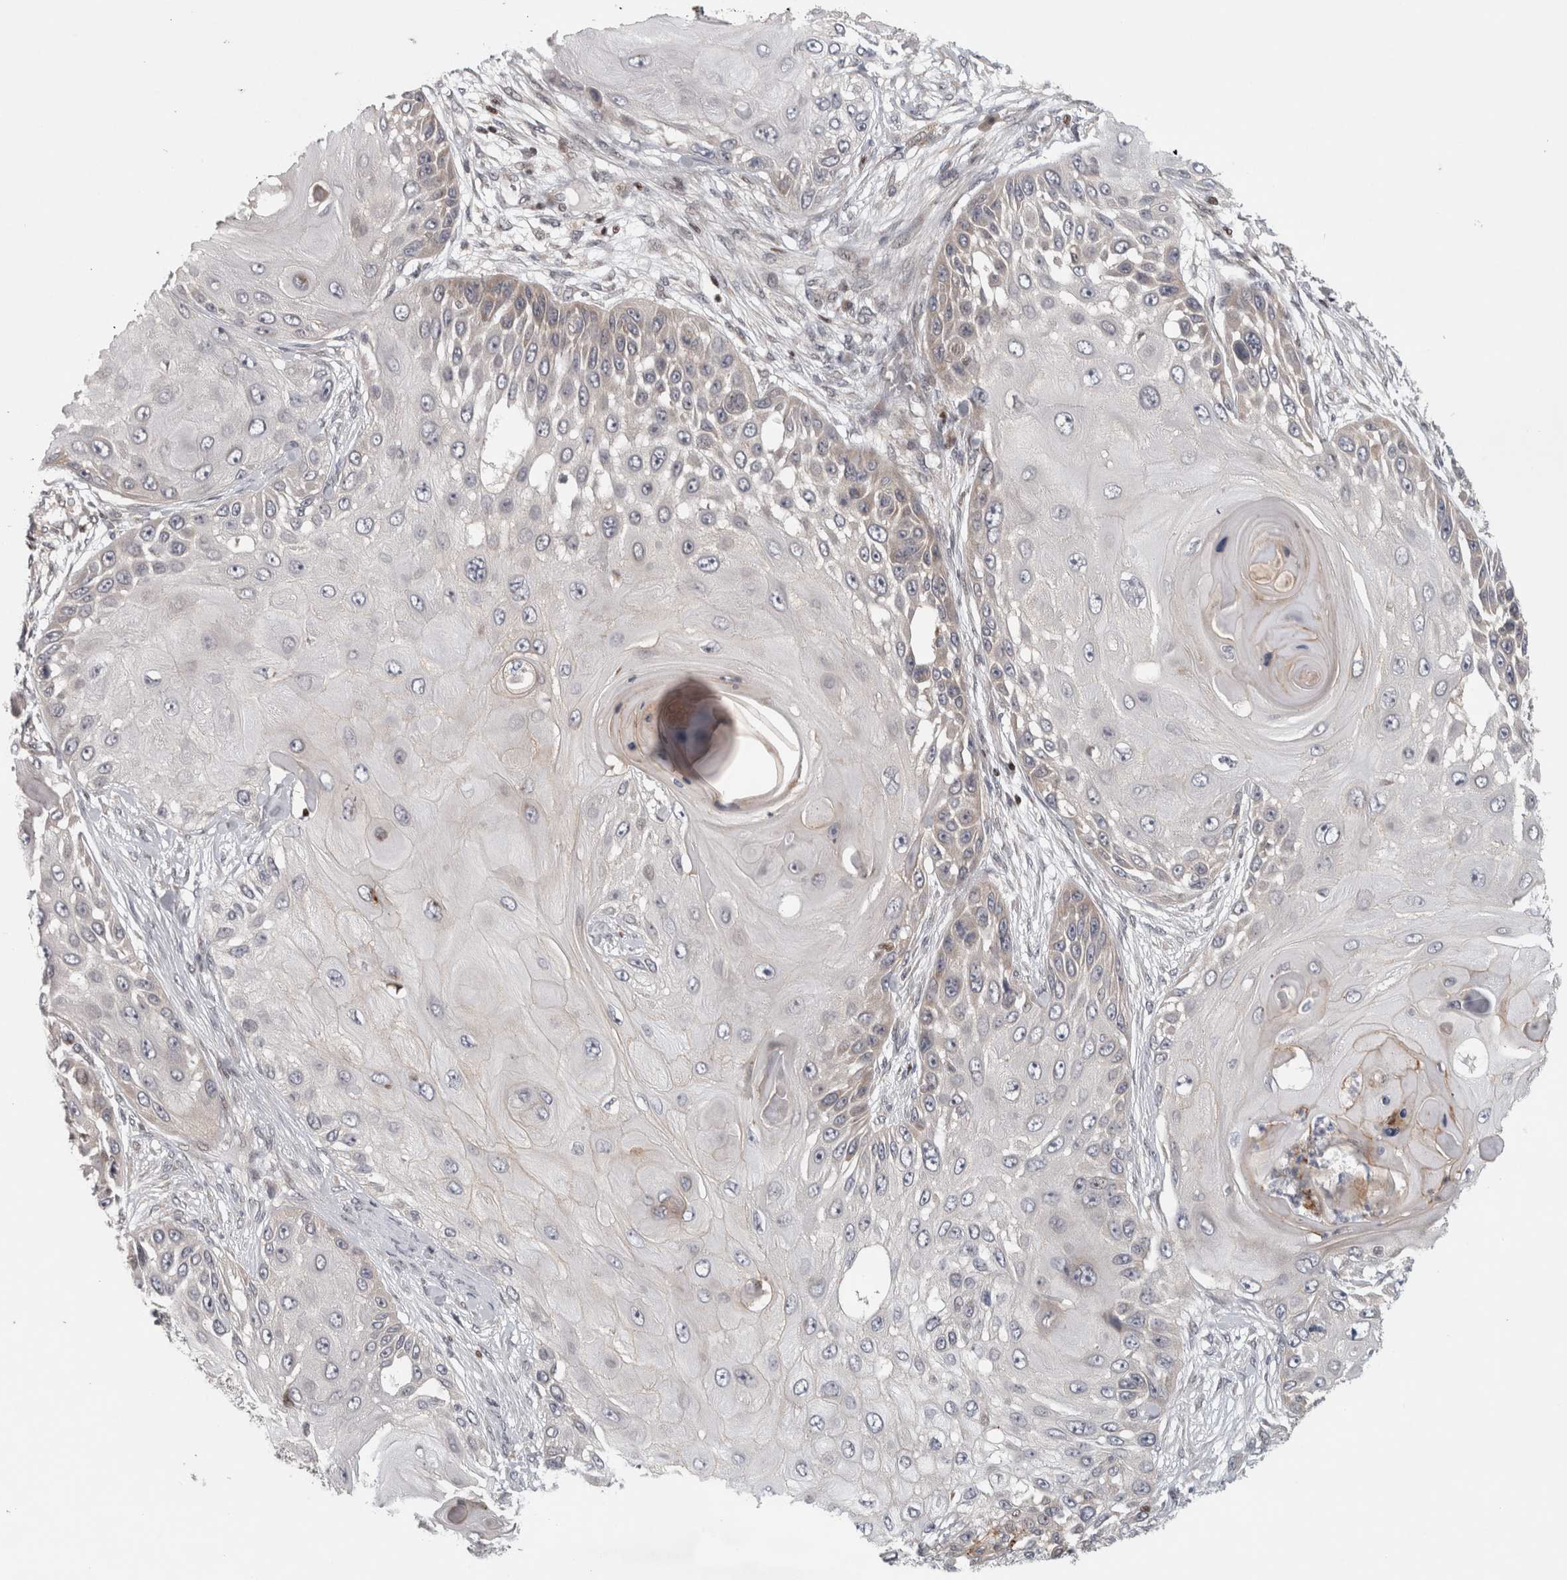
{"staining": {"intensity": "negative", "quantity": "none", "location": "none"}, "tissue": "skin cancer", "cell_type": "Tumor cells", "image_type": "cancer", "snomed": [{"axis": "morphology", "description": "Squamous cell carcinoma, NOS"}, {"axis": "topography", "description": "Skin"}], "caption": "The immunohistochemistry (IHC) micrograph has no significant expression in tumor cells of squamous cell carcinoma (skin) tissue.", "gene": "KDM8", "patient": {"sex": "female", "age": 44}}